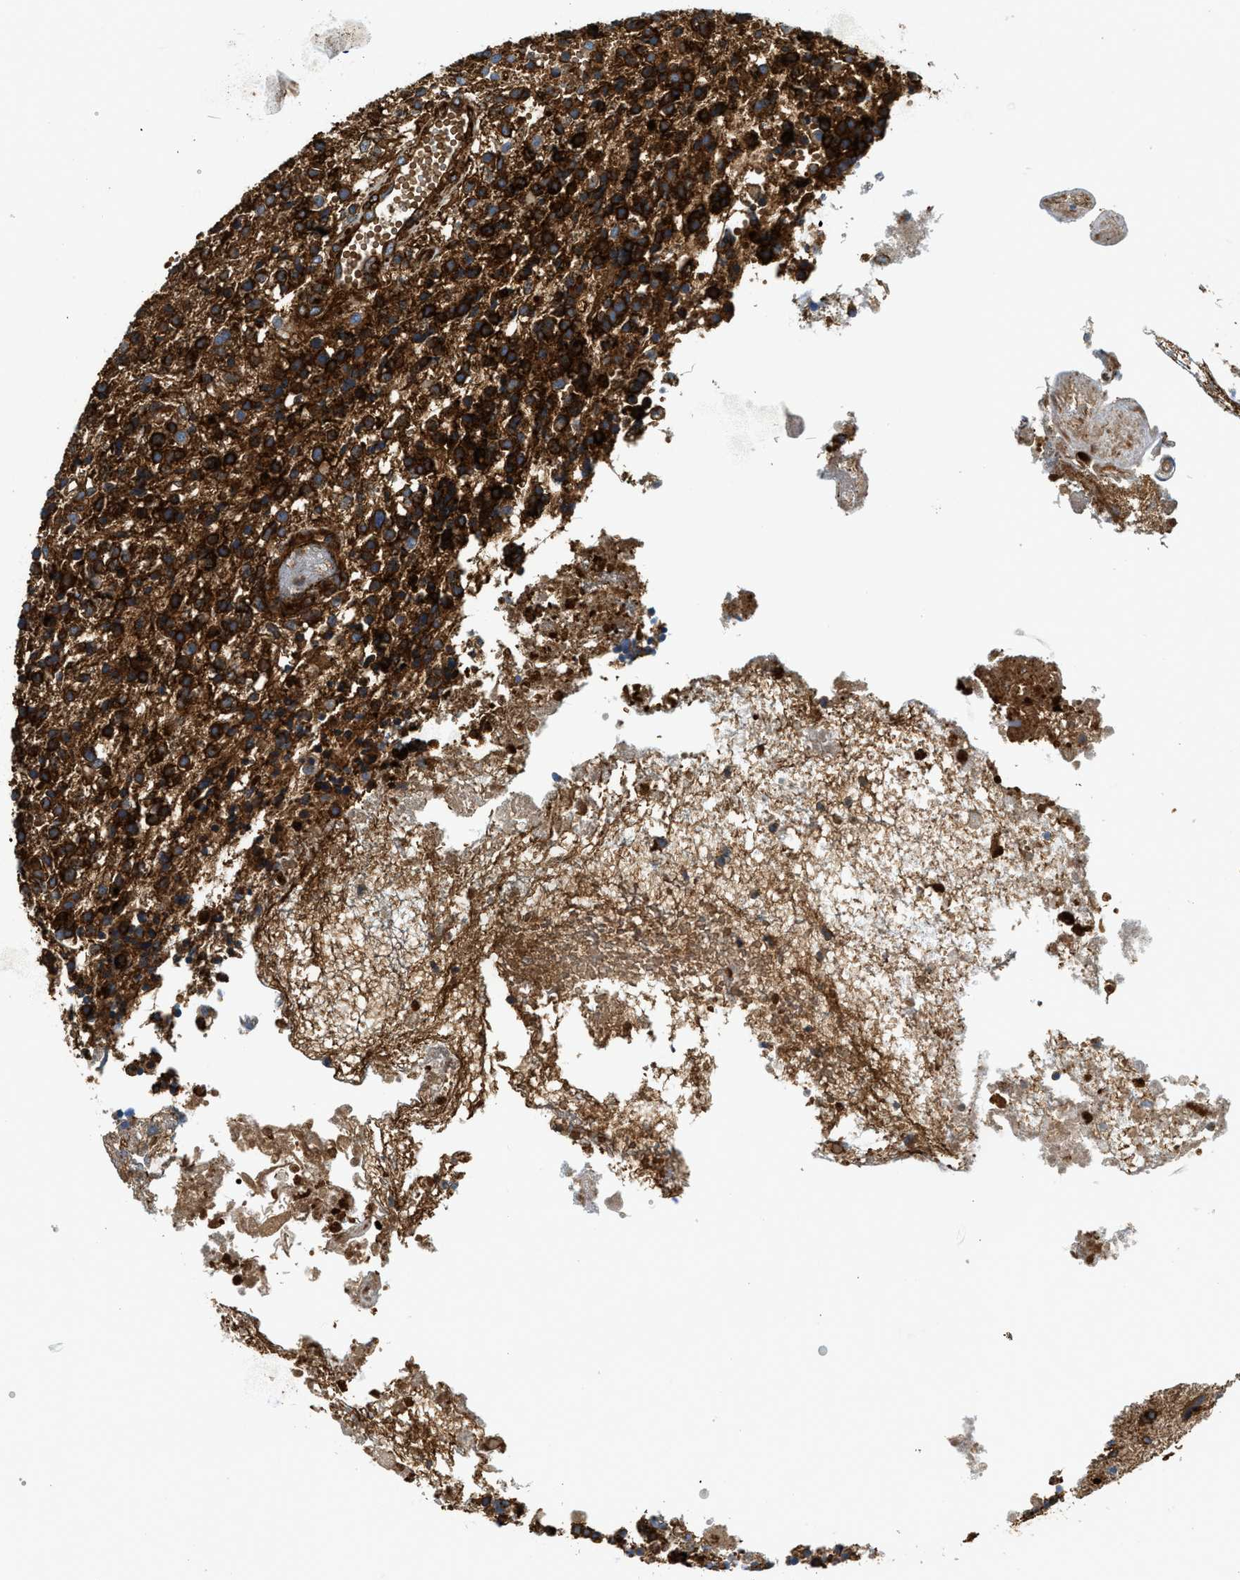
{"staining": {"intensity": "strong", "quantity": ">75%", "location": "cytoplasmic/membranous"}, "tissue": "glioma", "cell_type": "Tumor cells", "image_type": "cancer", "snomed": [{"axis": "morphology", "description": "Glioma, malignant, High grade"}, {"axis": "topography", "description": "Brain"}], "caption": "Immunohistochemical staining of human glioma exhibits high levels of strong cytoplasmic/membranous protein expression in about >75% of tumor cells.", "gene": "HIP1", "patient": {"sex": "female", "age": 59}}